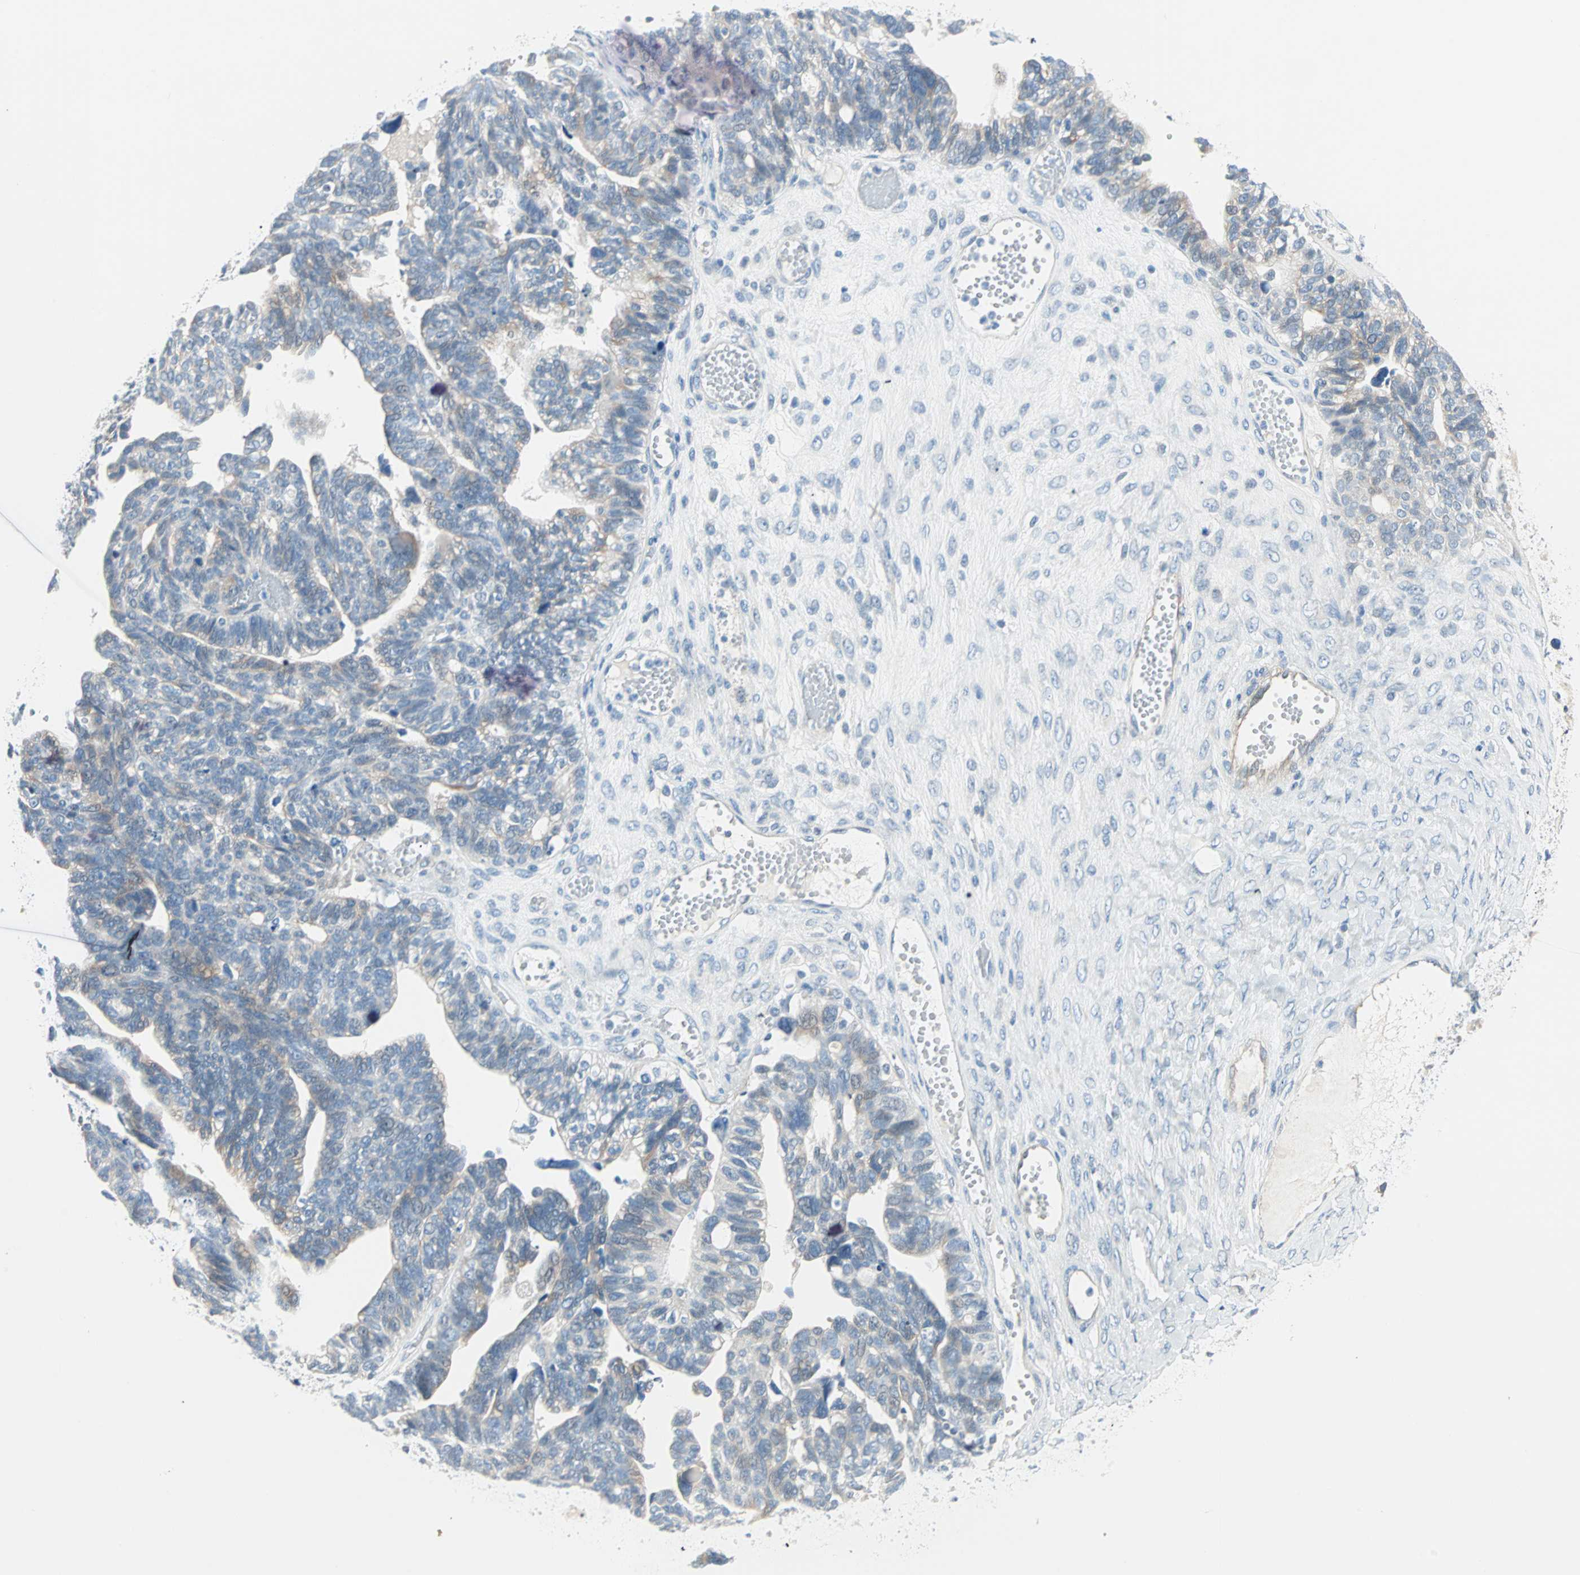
{"staining": {"intensity": "negative", "quantity": "none", "location": "none"}, "tissue": "ovarian cancer", "cell_type": "Tumor cells", "image_type": "cancer", "snomed": [{"axis": "morphology", "description": "Cystadenocarcinoma, serous, NOS"}, {"axis": "topography", "description": "Ovary"}], "caption": "IHC photomicrograph of ovarian cancer (serous cystadenocarcinoma) stained for a protein (brown), which shows no positivity in tumor cells. The staining was performed using DAB (3,3'-diaminobenzidine) to visualize the protein expression in brown, while the nuclei were stained in blue with hematoxylin (Magnification: 20x).", "gene": "SULT1C2", "patient": {"sex": "female", "age": 79}}